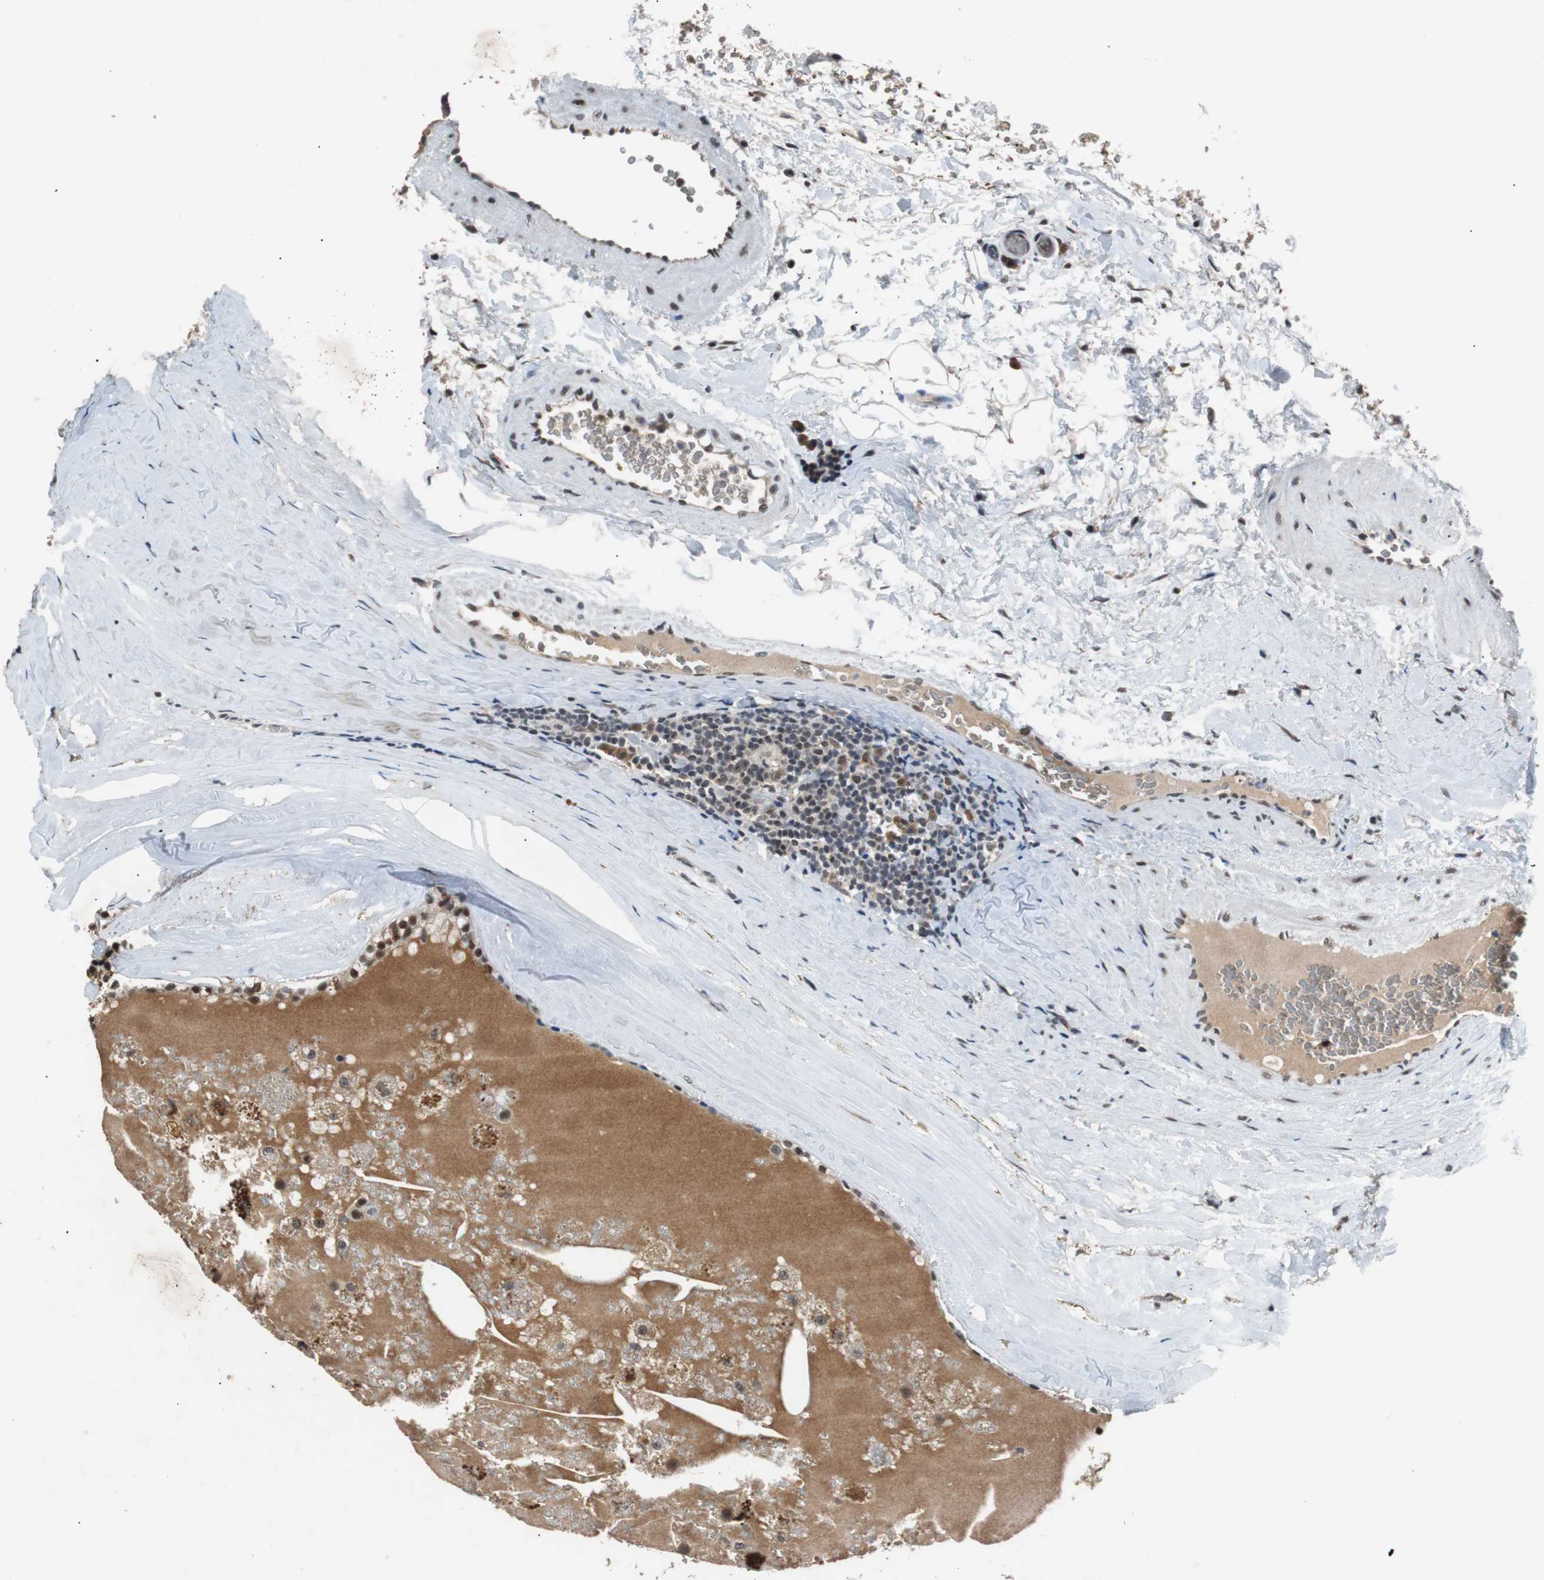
{"staining": {"intensity": "moderate", "quantity": "25%-75%", "location": "nuclear"}, "tissue": "parathyroid gland", "cell_type": "Glandular cells", "image_type": "normal", "snomed": [{"axis": "morphology", "description": "Normal tissue, NOS"}, {"axis": "morphology", "description": "Adenoma, NOS"}, {"axis": "topography", "description": "Parathyroid gland"}], "caption": "A brown stain highlights moderate nuclear expression of a protein in glandular cells of benign human parathyroid gland.", "gene": "USP28", "patient": {"sex": "female", "age": 86}}